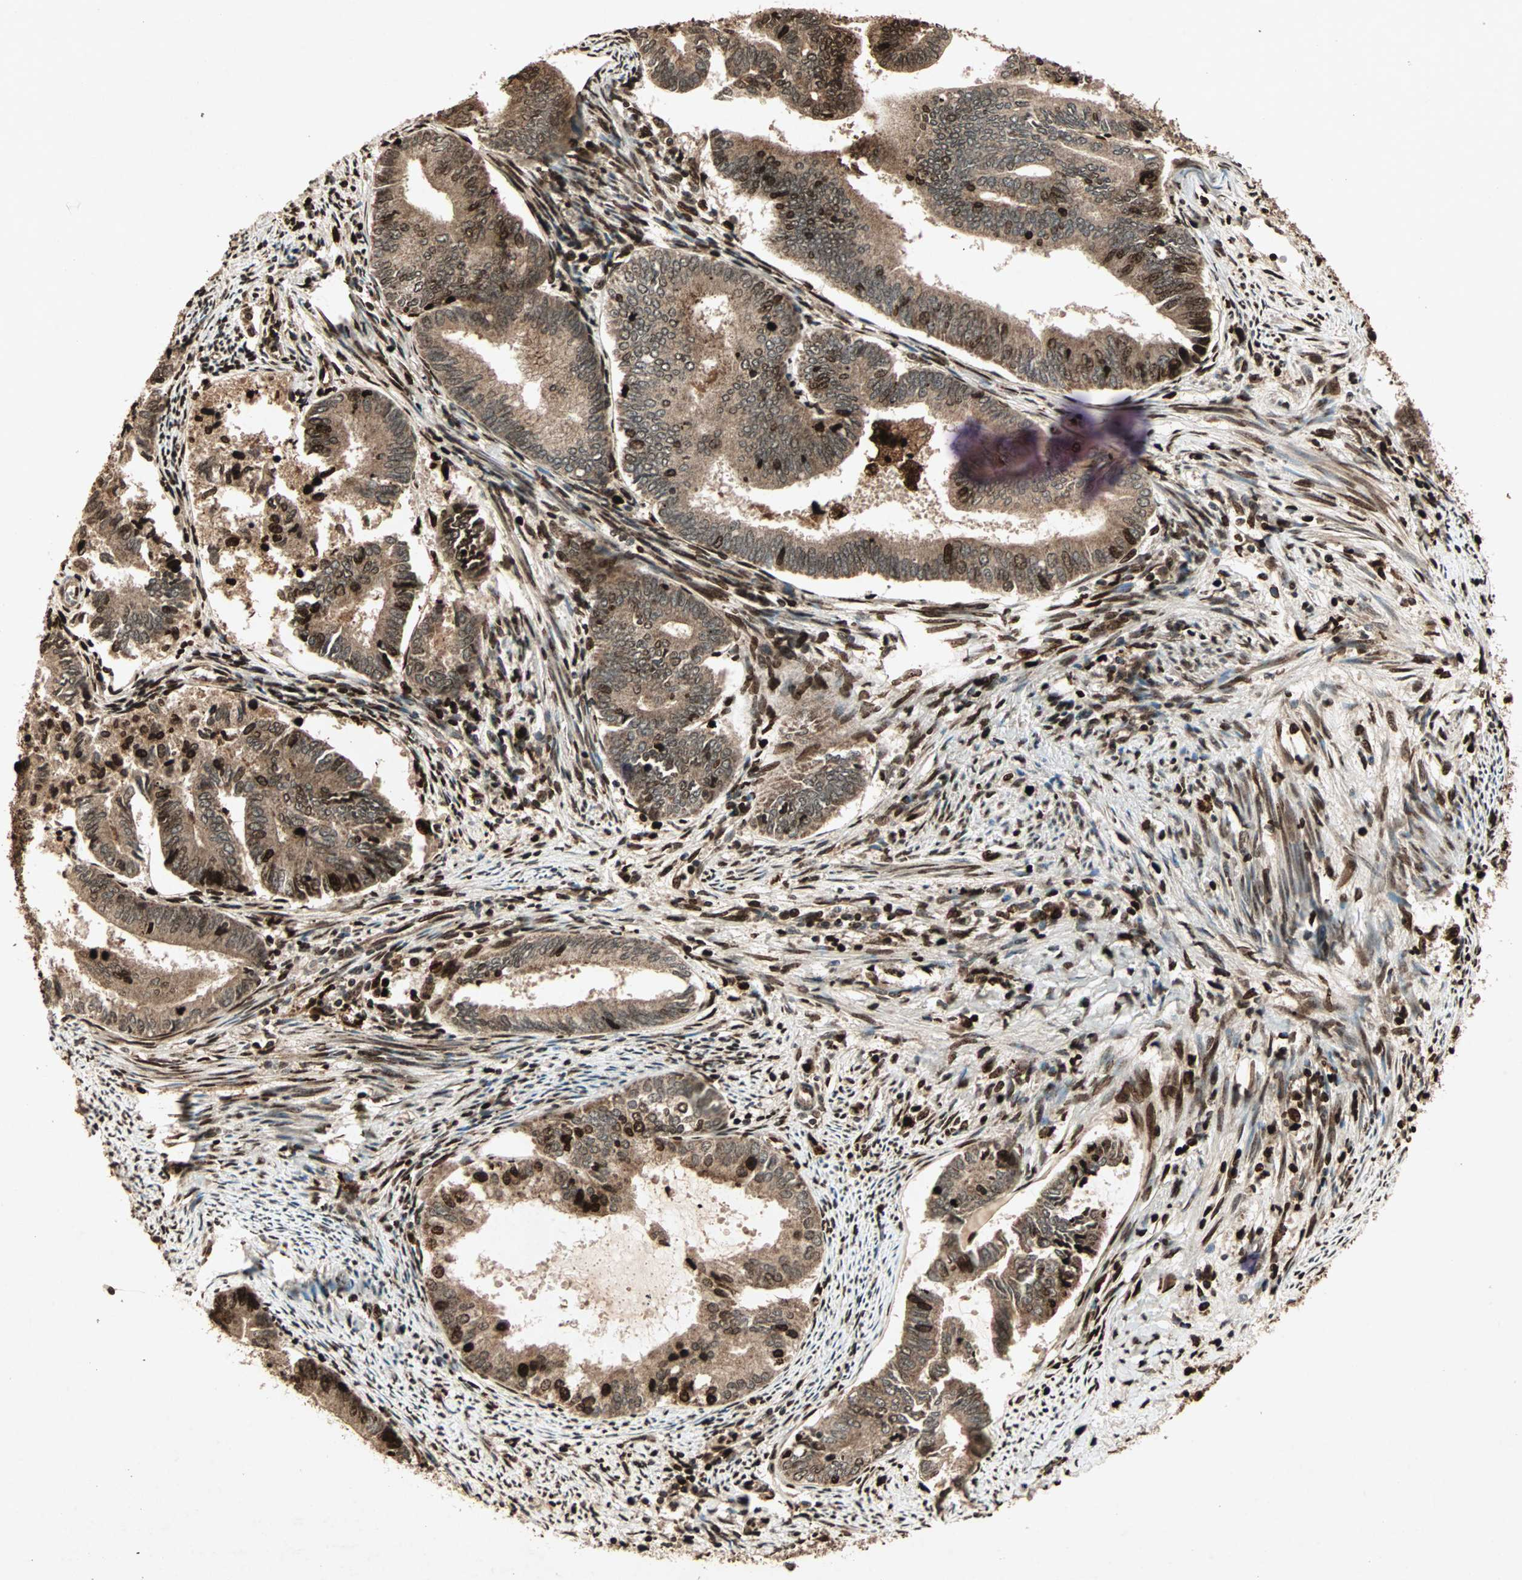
{"staining": {"intensity": "strong", "quantity": ">75%", "location": "cytoplasmic/membranous,nuclear"}, "tissue": "endometrial cancer", "cell_type": "Tumor cells", "image_type": "cancer", "snomed": [{"axis": "morphology", "description": "Adenocarcinoma, NOS"}, {"axis": "topography", "description": "Endometrium"}], "caption": "Endometrial cancer (adenocarcinoma) stained for a protein displays strong cytoplasmic/membranous and nuclear positivity in tumor cells.", "gene": "RFFL", "patient": {"sex": "female", "age": 86}}